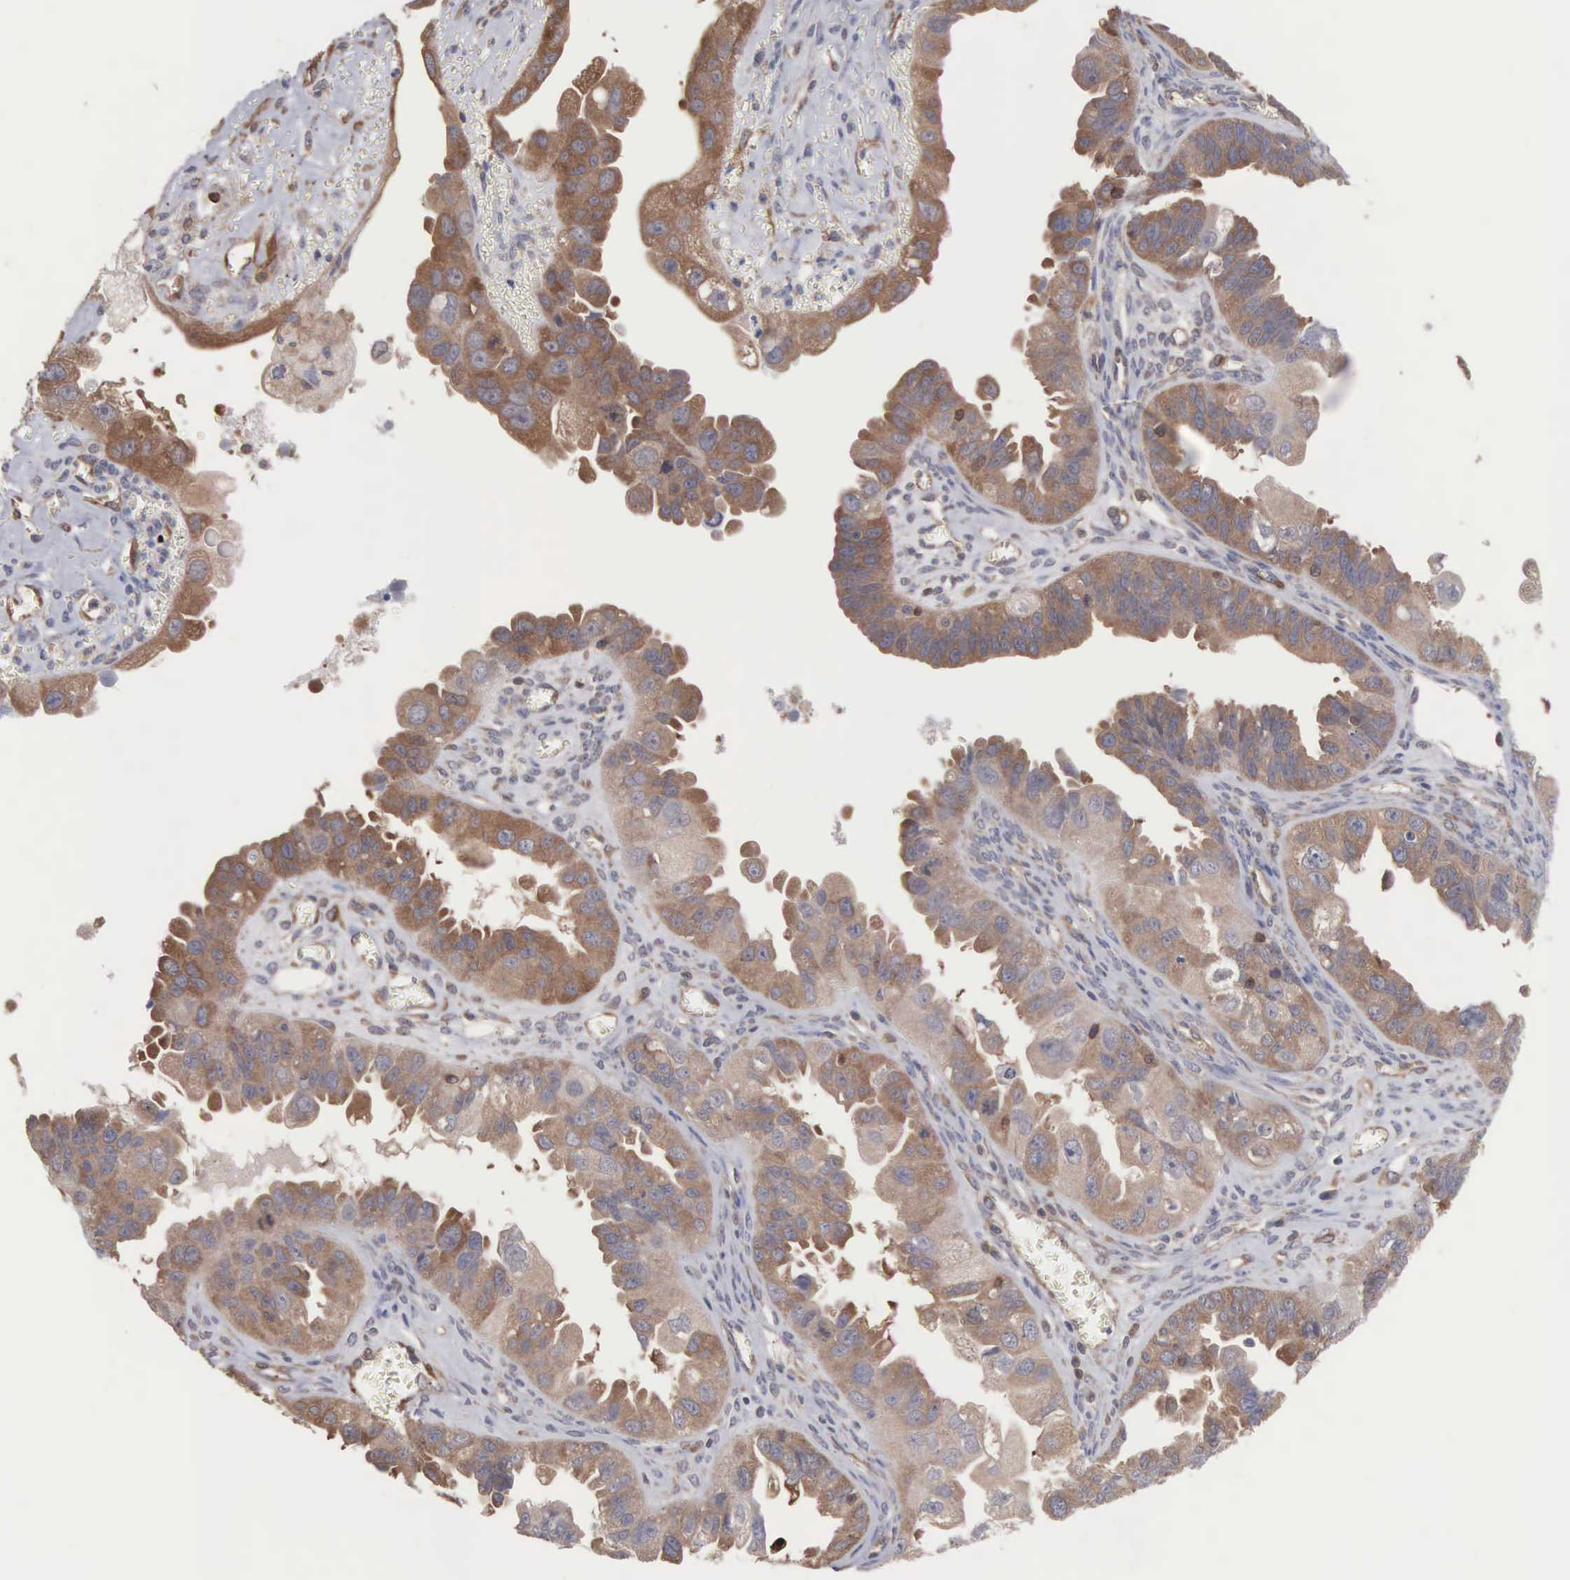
{"staining": {"intensity": "moderate", "quantity": ">75%", "location": "cytoplasmic/membranous"}, "tissue": "ovarian cancer", "cell_type": "Tumor cells", "image_type": "cancer", "snomed": [{"axis": "morphology", "description": "Carcinoma, endometroid"}, {"axis": "topography", "description": "Ovary"}], "caption": "Human ovarian endometroid carcinoma stained for a protein (brown) displays moderate cytoplasmic/membranous positive expression in about >75% of tumor cells.", "gene": "MTHFD1", "patient": {"sex": "female", "age": 85}}